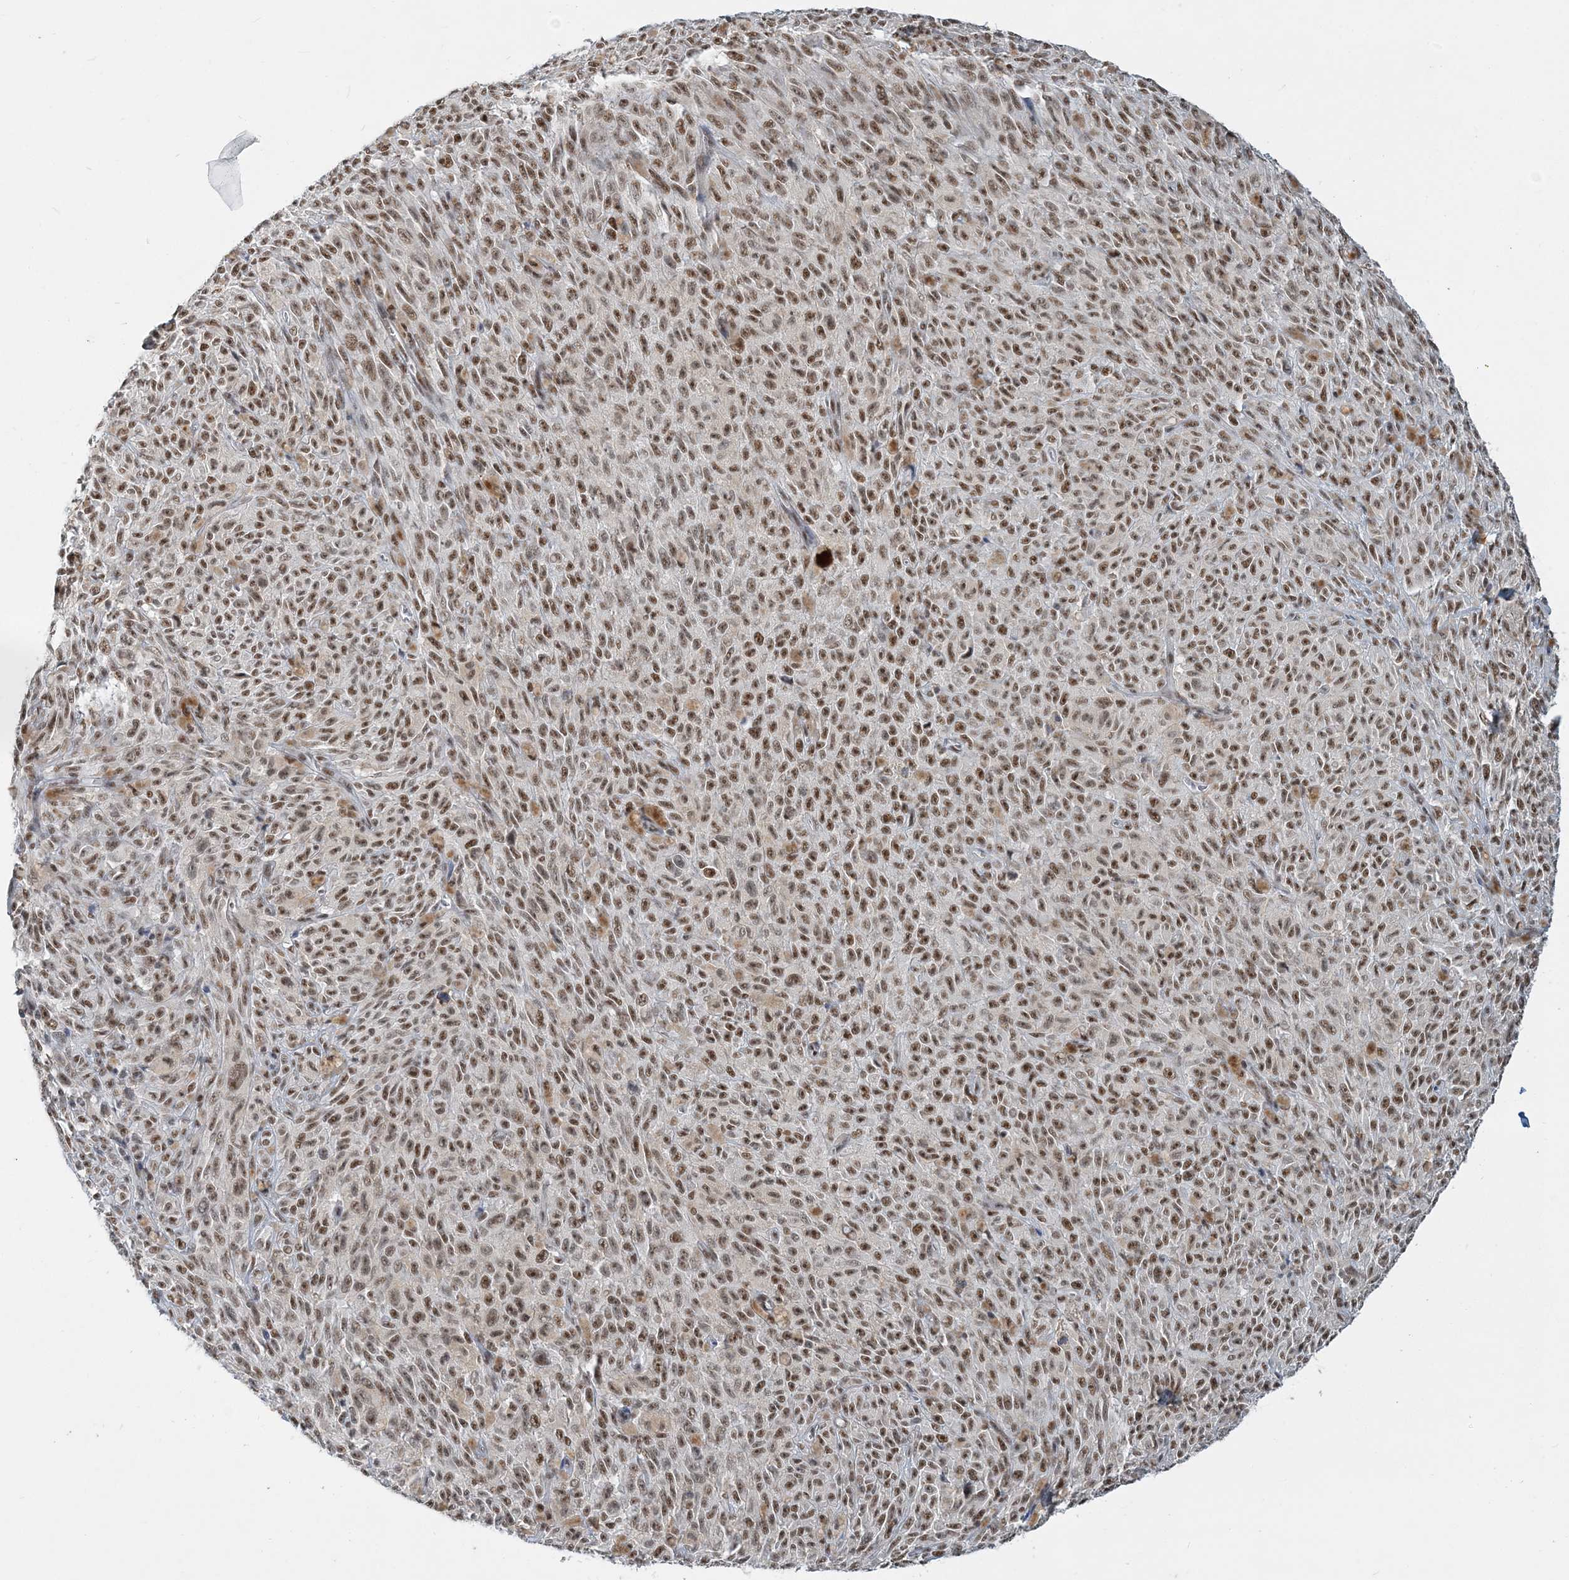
{"staining": {"intensity": "moderate", "quantity": ">75%", "location": "nuclear"}, "tissue": "melanoma", "cell_type": "Tumor cells", "image_type": "cancer", "snomed": [{"axis": "morphology", "description": "Malignant melanoma, NOS"}, {"axis": "topography", "description": "Skin"}], "caption": "Protein positivity by immunohistochemistry (IHC) demonstrates moderate nuclear staining in approximately >75% of tumor cells in malignant melanoma. Using DAB (3,3'-diaminobenzidine) (brown) and hematoxylin (blue) stains, captured at high magnification using brightfield microscopy.", "gene": "PLRG1", "patient": {"sex": "female", "age": 82}}